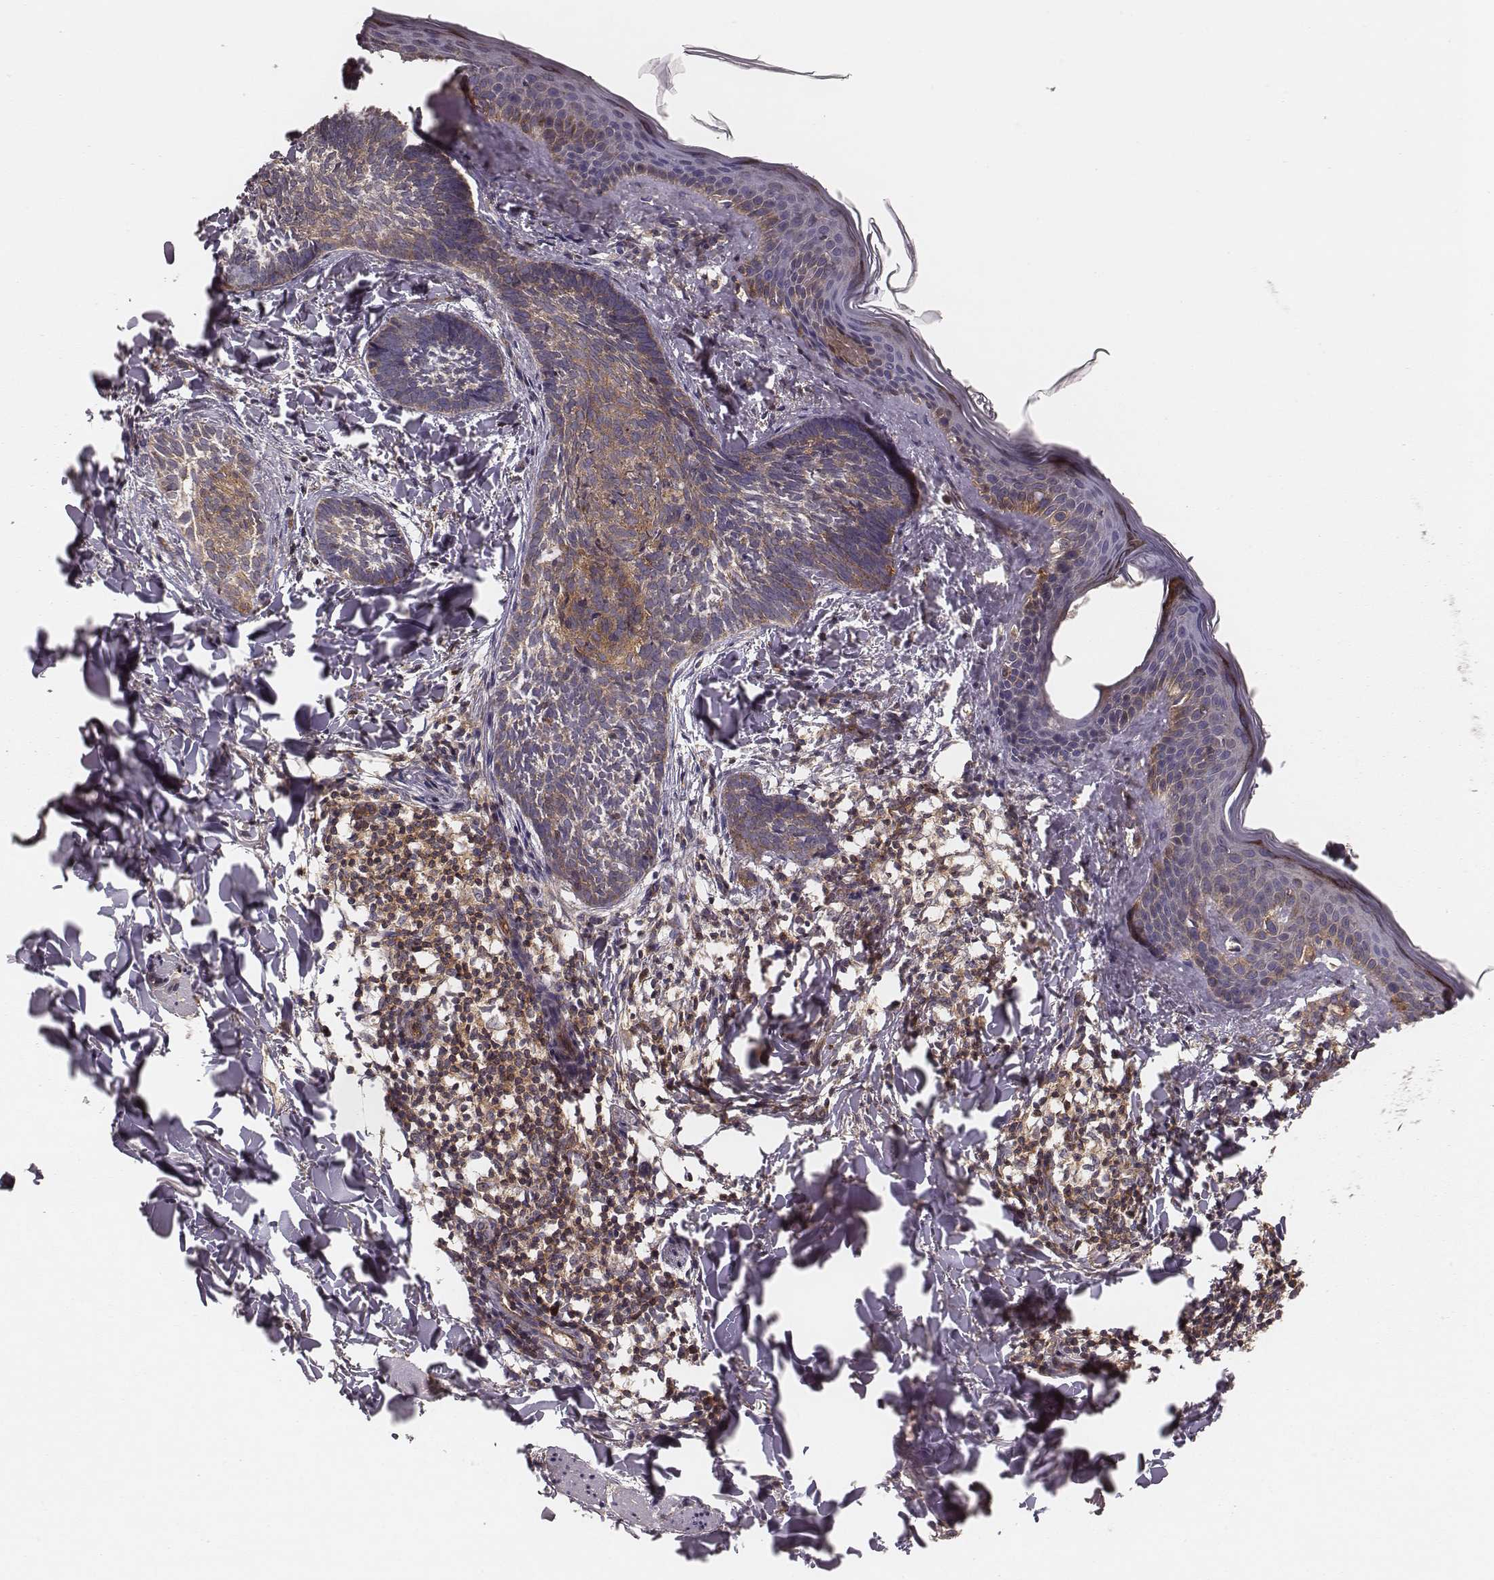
{"staining": {"intensity": "moderate", "quantity": "25%-75%", "location": "cytoplasmic/membranous"}, "tissue": "skin cancer", "cell_type": "Tumor cells", "image_type": "cancer", "snomed": [{"axis": "morphology", "description": "Normal tissue, NOS"}, {"axis": "morphology", "description": "Basal cell carcinoma"}, {"axis": "topography", "description": "Skin"}], "caption": "Immunohistochemistry (IHC) histopathology image of neoplastic tissue: human skin cancer (basal cell carcinoma) stained using immunohistochemistry (IHC) exhibits medium levels of moderate protein expression localized specifically in the cytoplasmic/membranous of tumor cells, appearing as a cytoplasmic/membranous brown color.", "gene": "CARS1", "patient": {"sex": "male", "age": 46}}